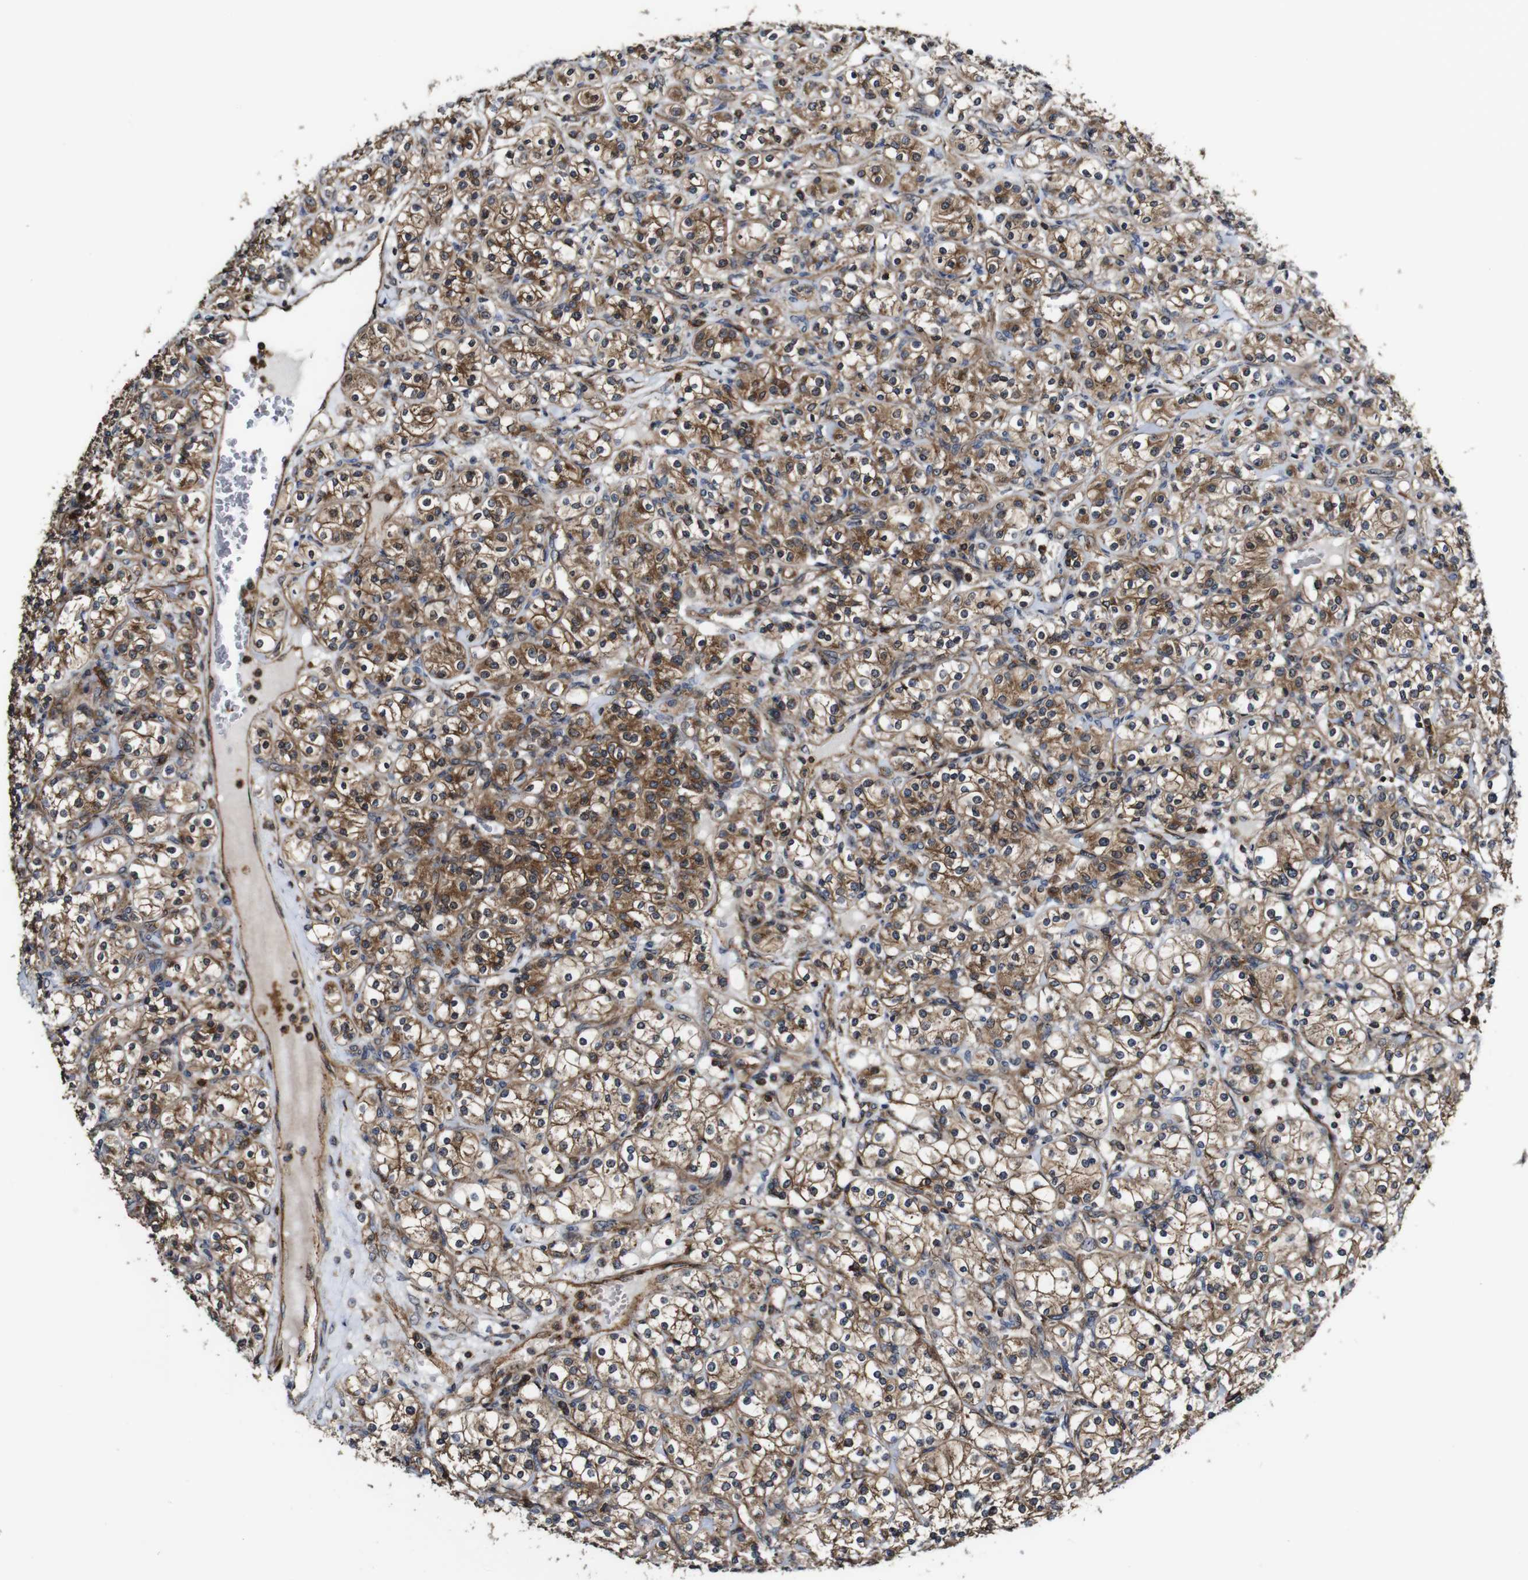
{"staining": {"intensity": "moderate", "quantity": ">75%", "location": "cytoplasmic/membranous"}, "tissue": "renal cancer", "cell_type": "Tumor cells", "image_type": "cancer", "snomed": [{"axis": "morphology", "description": "Adenocarcinoma, NOS"}, {"axis": "topography", "description": "Kidney"}], "caption": "High-magnification brightfield microscopy of adenocarcinoma (renal) stained with DAB (brown) and counterstained with hematoxylin (blue). tumor cells exhibit moderate cytoplasmic/membranous staining is present in about>75% of cells.", "gene": "TNIK", "patient": {"sex": "male", "age": 77}}